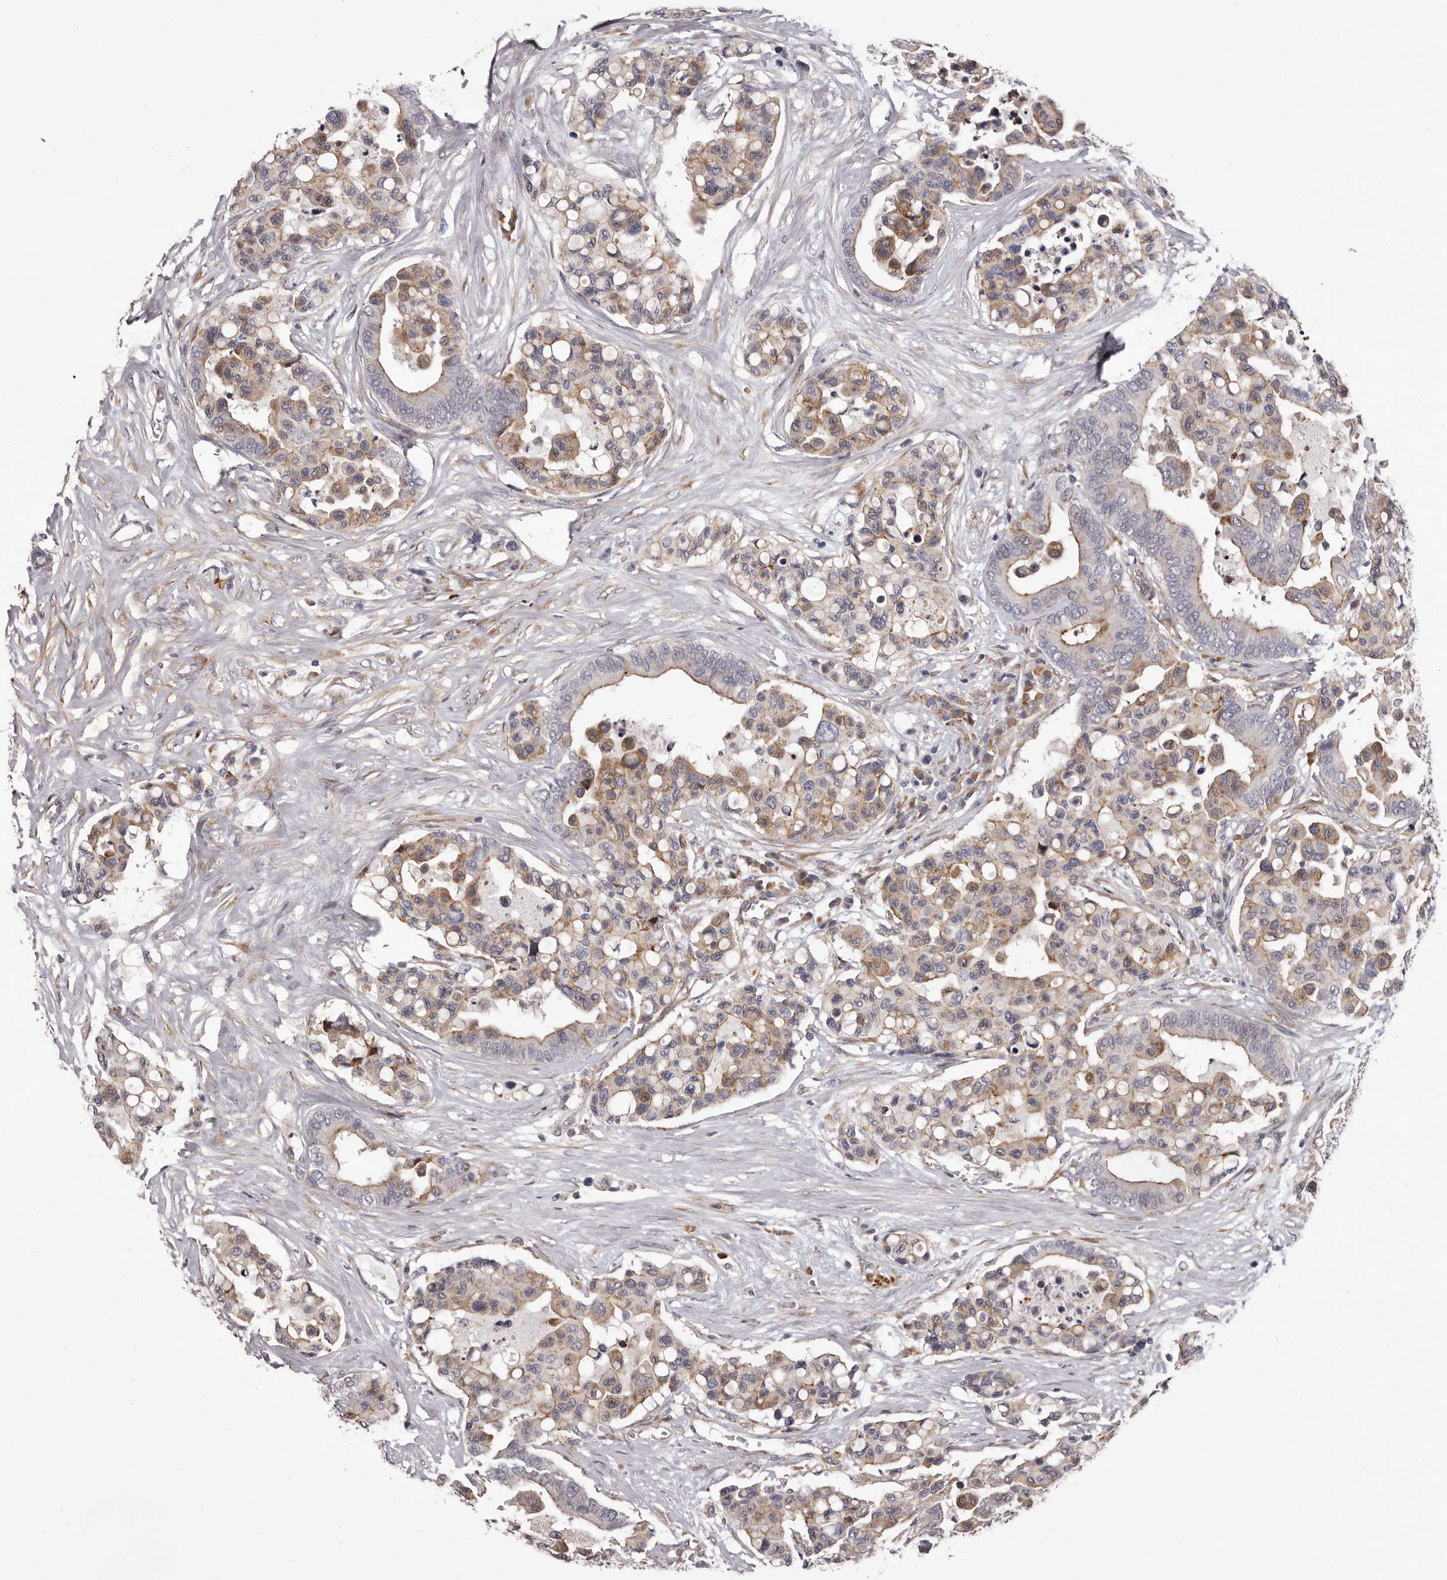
{"staining": {"intensity": "moderate", "quantity": "25%-75%", "location": "cytoplasmic/membranous"}, "tissue": "colorectal cancer", "cell_type": "Tumor cells", "image_type": "cancer", "snomed": [{"axis": "morphology", "description": "Adenocarcinoma, NOS"}, {"axis": "topography", "description": "Colon"}], "caption": "This photomicrograph exhibits colorectal cancer (adenocarcinoma) stained with immunohistochemistry (IHC) to label a protein in brown. The cytoplasmic/membranous of tumor cells show moderate positivity for the protein. Nuclei are counter-stained blue.", "gene": "ALPK1", "patient": {"sex": "male", "age": 82}}